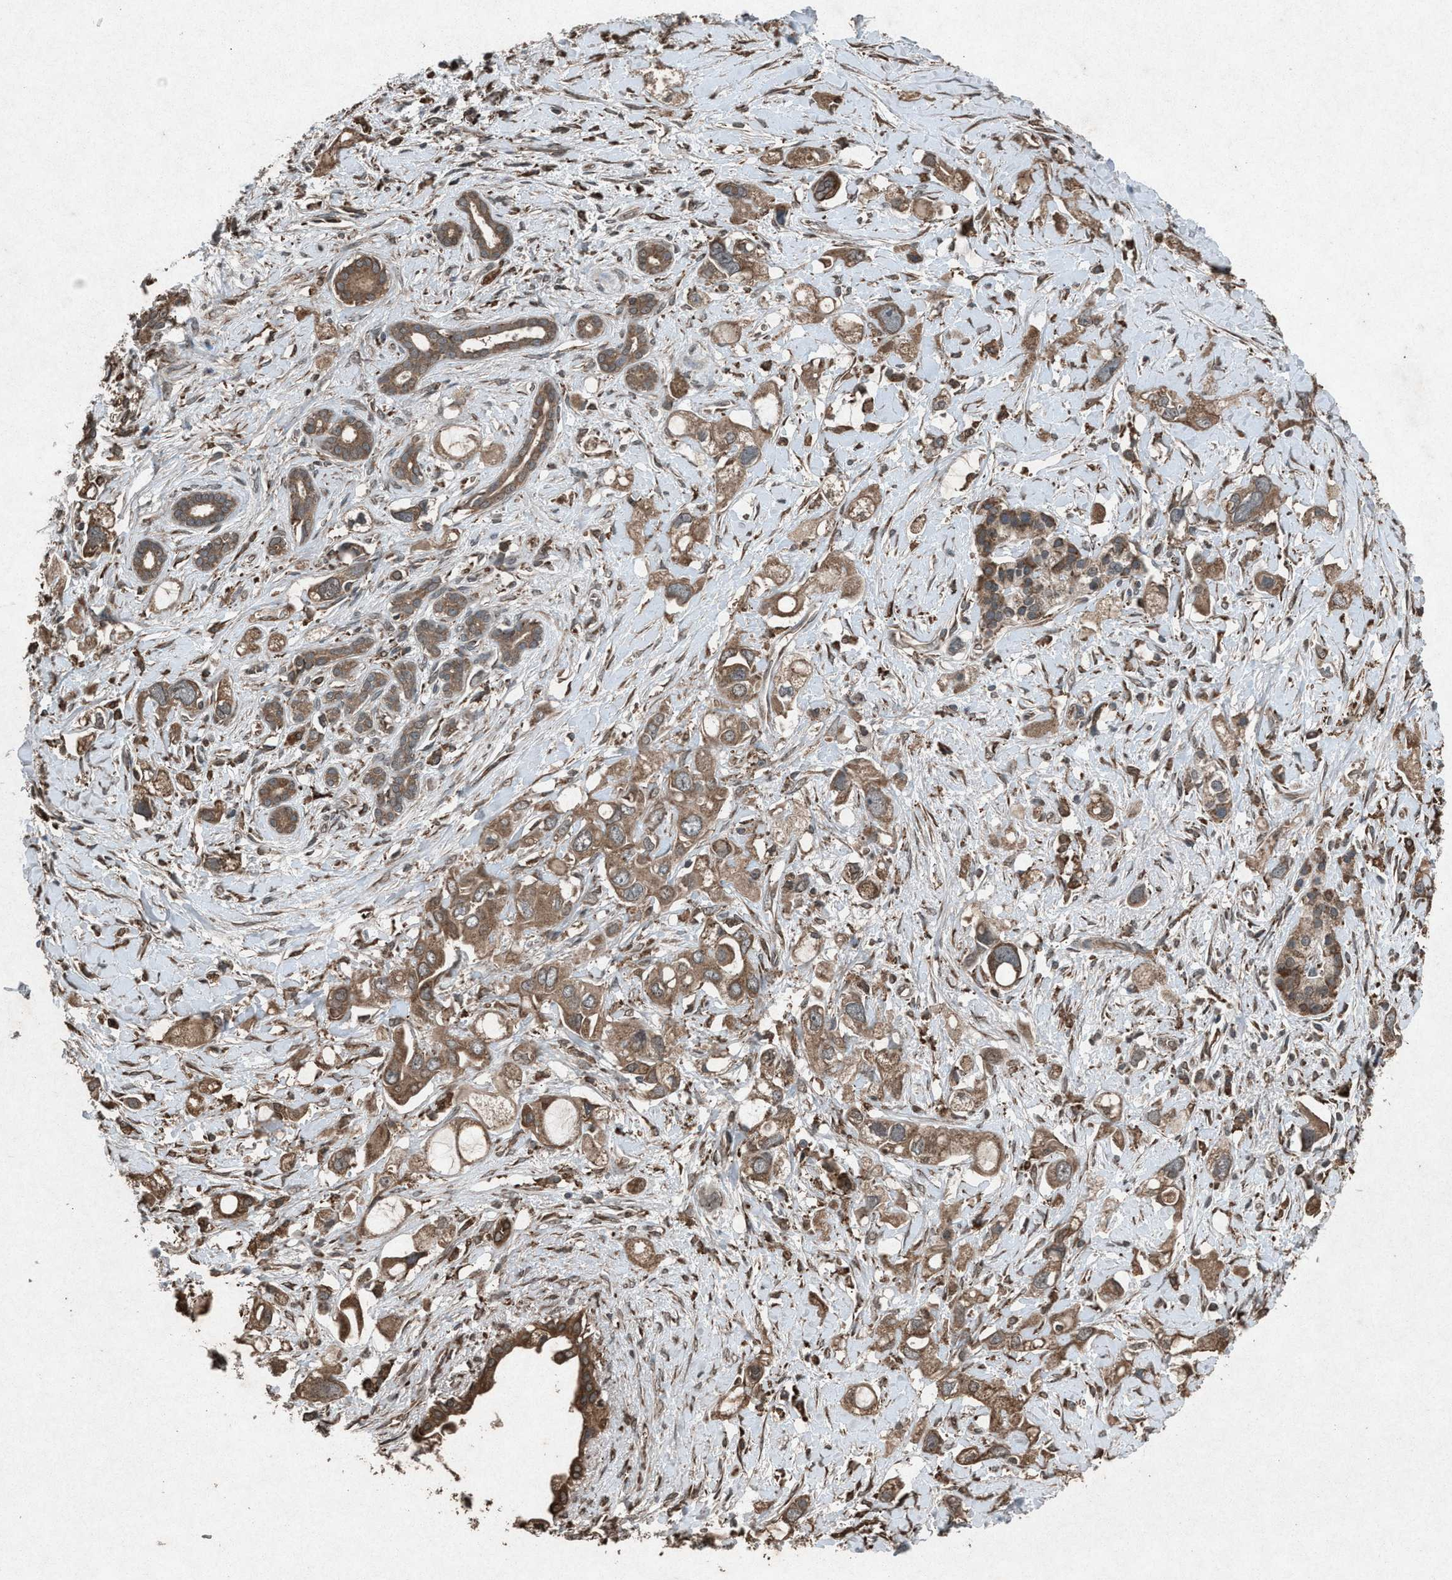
{"staining": {"intensity": "moderate", "quantity": ">75%", "location": "cytoplasmic/membranous"}, "tissue": "pancreatic cancer", "cell_type": "Tumor cells", "image_type": "cancer", "snomed": [{"axis": "morphology", "description": "Adenocarcinoma, NOS"}, {"axis": "topography", "description": "Pancreas"}], "caption": "This micrograph exhibits pancreatic cancer (adenocarcinoma) stained with immunohistochemistry to label a protein in brown. The cytoplasmic/membranous of tumor cells show moderate positivity for the protein. Nuclei are counter-stained blue.", "gene": "CALR", "patient": {"sex": "female", "age": 56}}